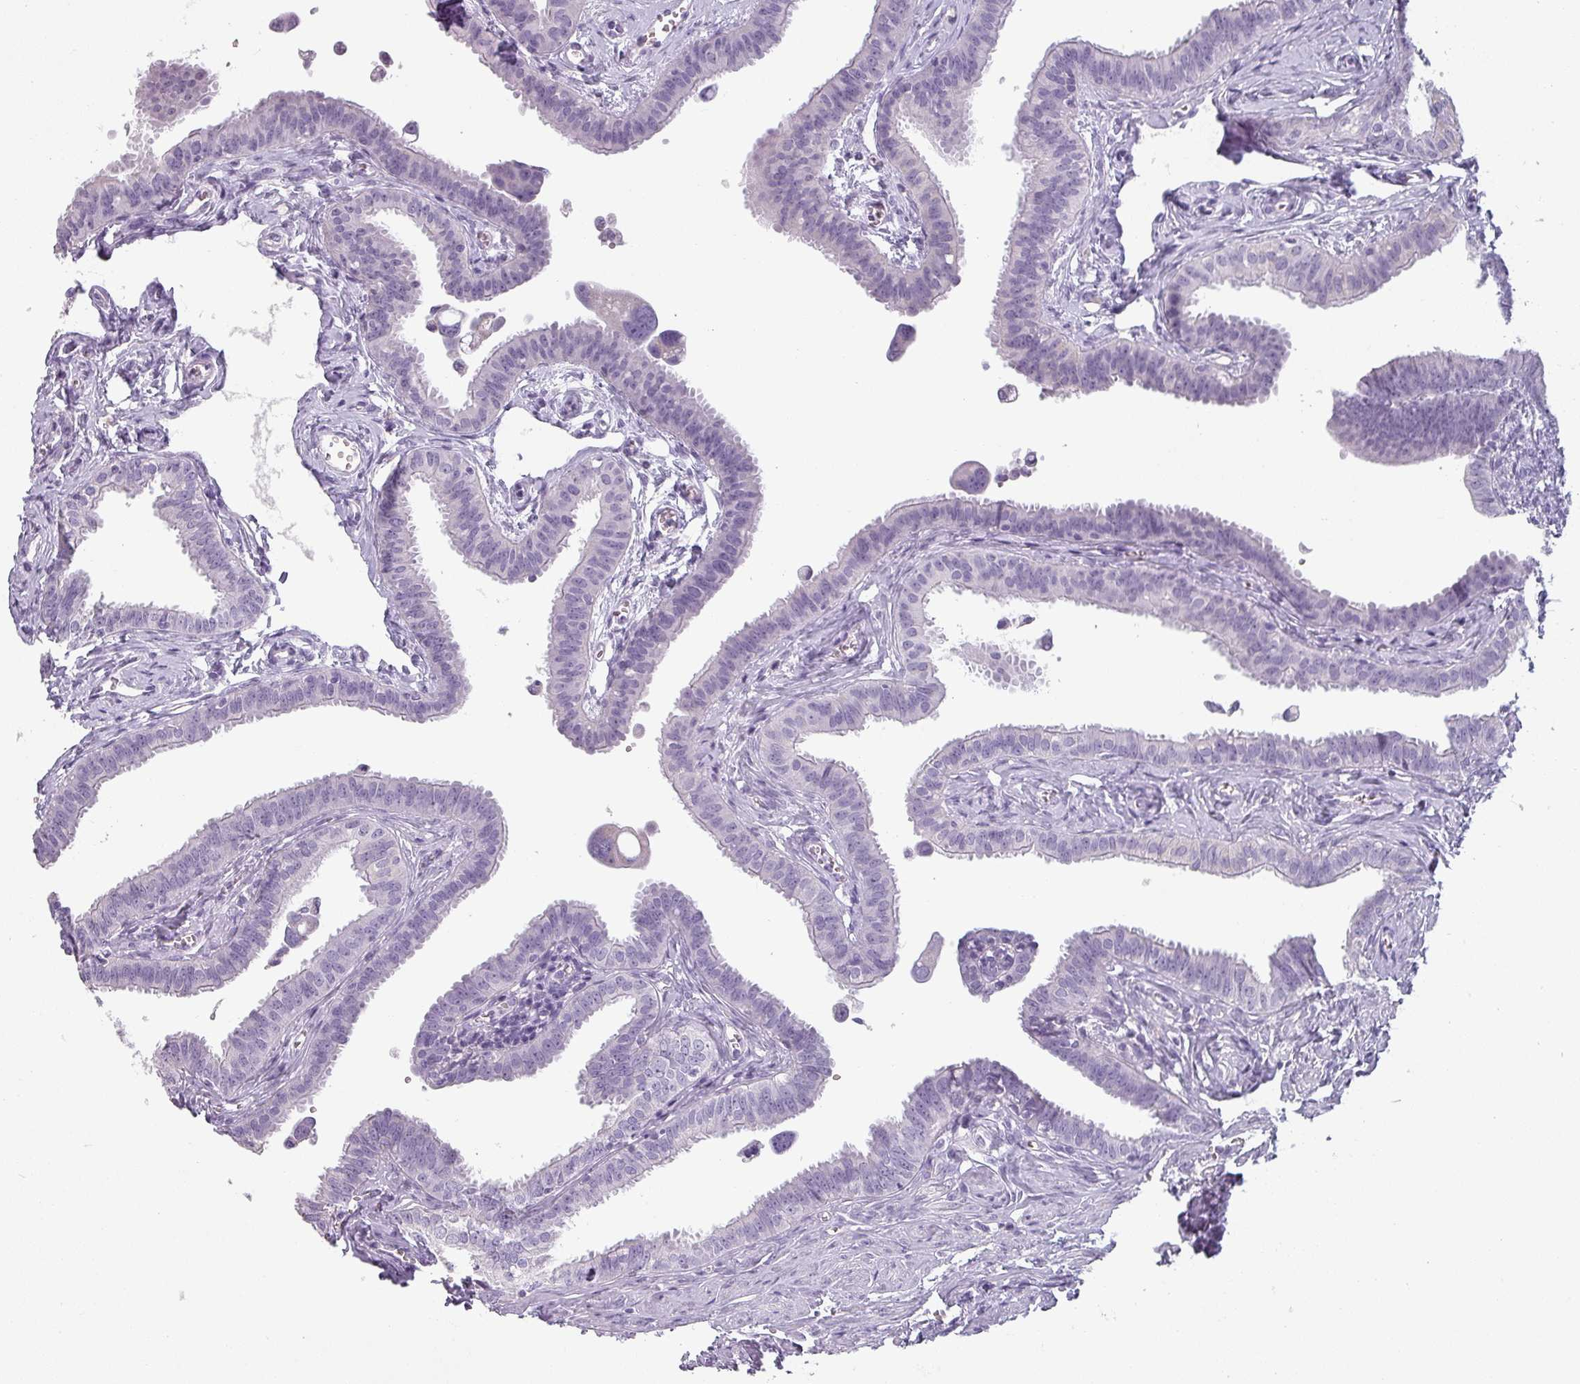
{"staining": {"intensity": "negative", "quantity": "none", "location": "none"}, "tissue": "fallopian tube", "cell_type": "Glandular cells", "image_type": "normal", "snomed": [{"axis": "morphology", "description": "Normal tissue, NOS"}, {"axis": "morphology", "description": "Carcinoma, NOS"}, {"axis": "topography", "description": "Fallopian tube"}, {"axis": "topography", "description": "Ovary"}], "caption": "This is a photomicrograph of immunohistochemistry (IHC) staining of unremarkable fallopian tube, which shows no positivity in glandular cells.", "gene": "SFTPA1", "patient": {"sex": "female", "age": 59}}